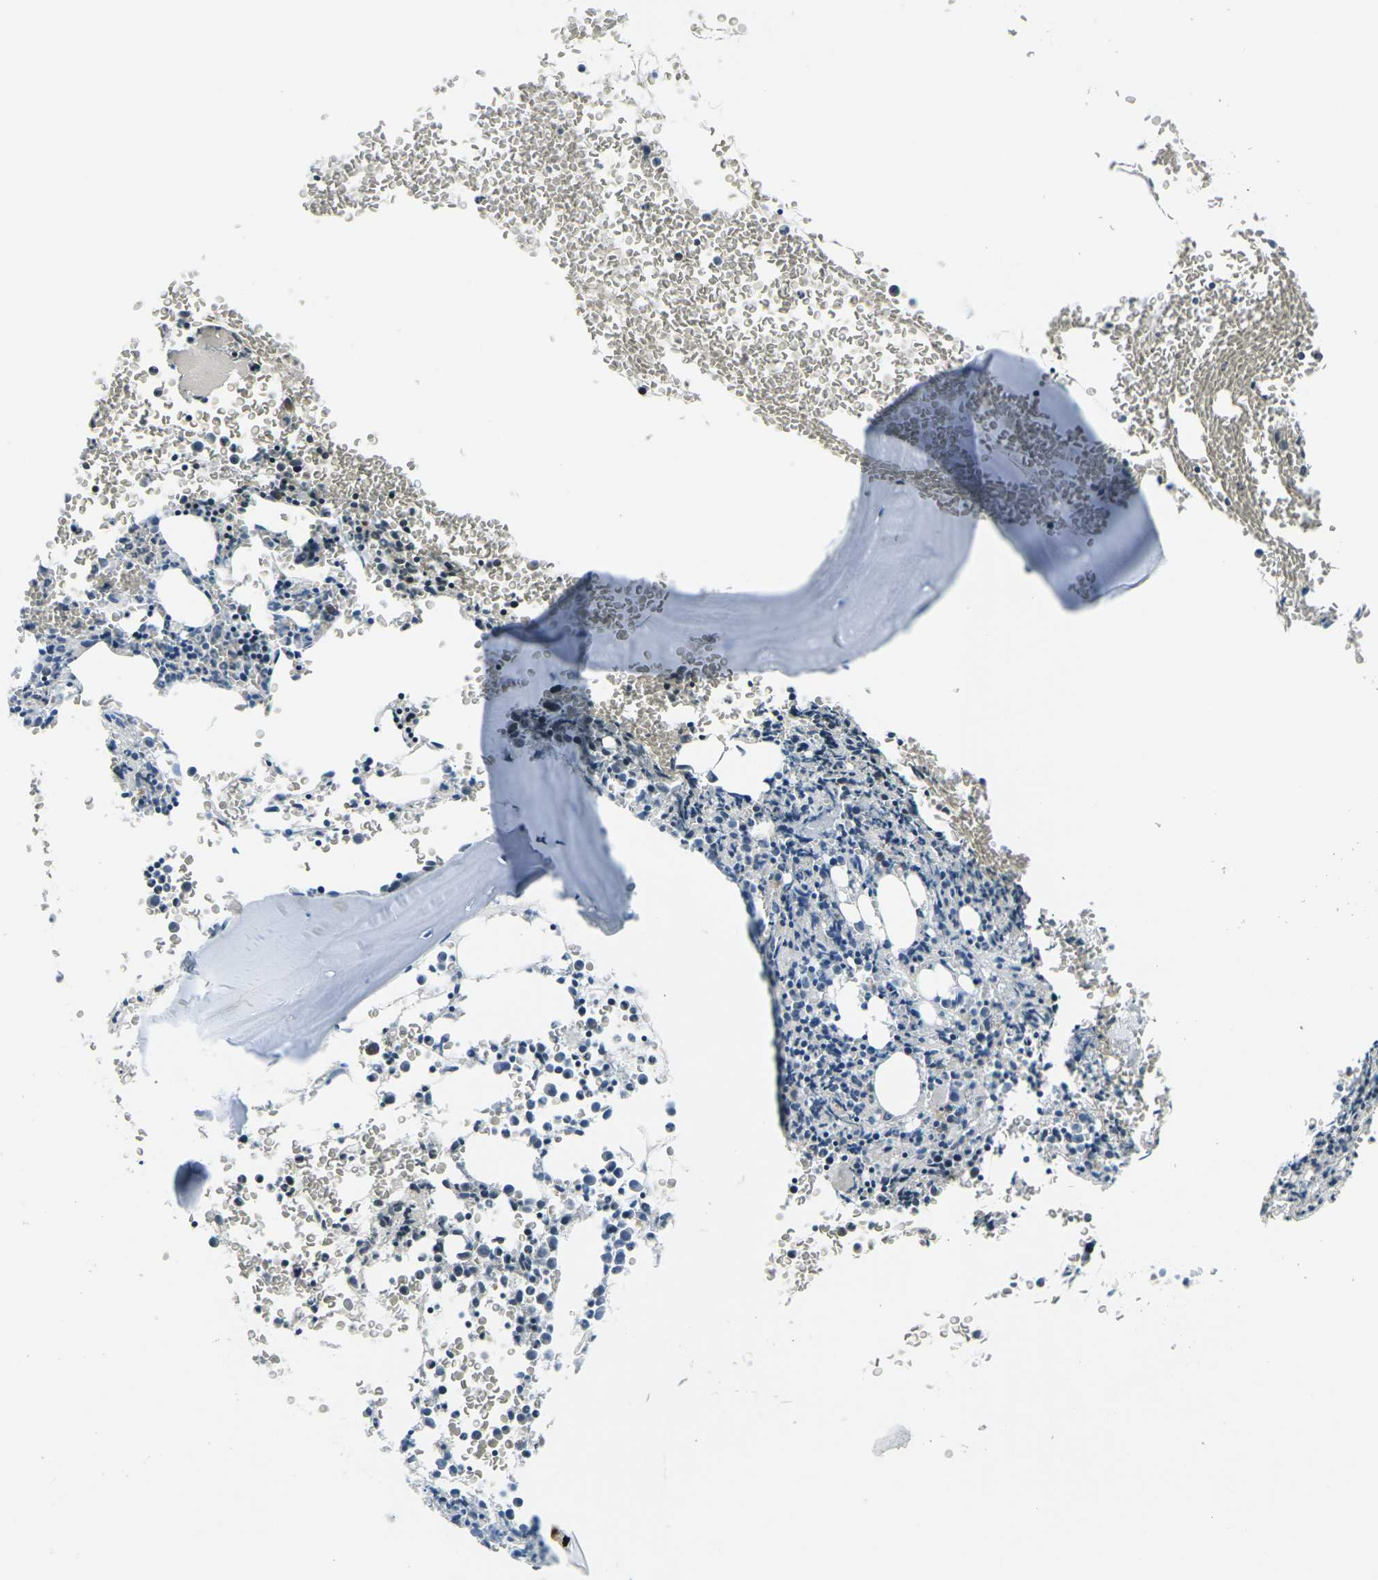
{"staining": {"intensity": "weak", "quantity": "<25%", "location": "cytoplasmic/membranous"}, "tissue": "bone marrow", "cell_type": "Hematopoietic cells", "image_type": "normal", "snomed": [{"axis": "morphology", "description": "Normal tissue, NOS"}, {"axis": "morphology", "description": "Inflammation, NOS"}, {"axis": "topography", "description": "Bone marrow"}], "caption": "Immunohistochemistry (IHC) of normal human bone marrow exhibits no expression in hematopoietic cells. The staining is performed using DAB brown chromogen with nuclei counter-stained in using hematoxylin.", "gene": "CD1D", "patient": {"sex": "female", "age": 56}}